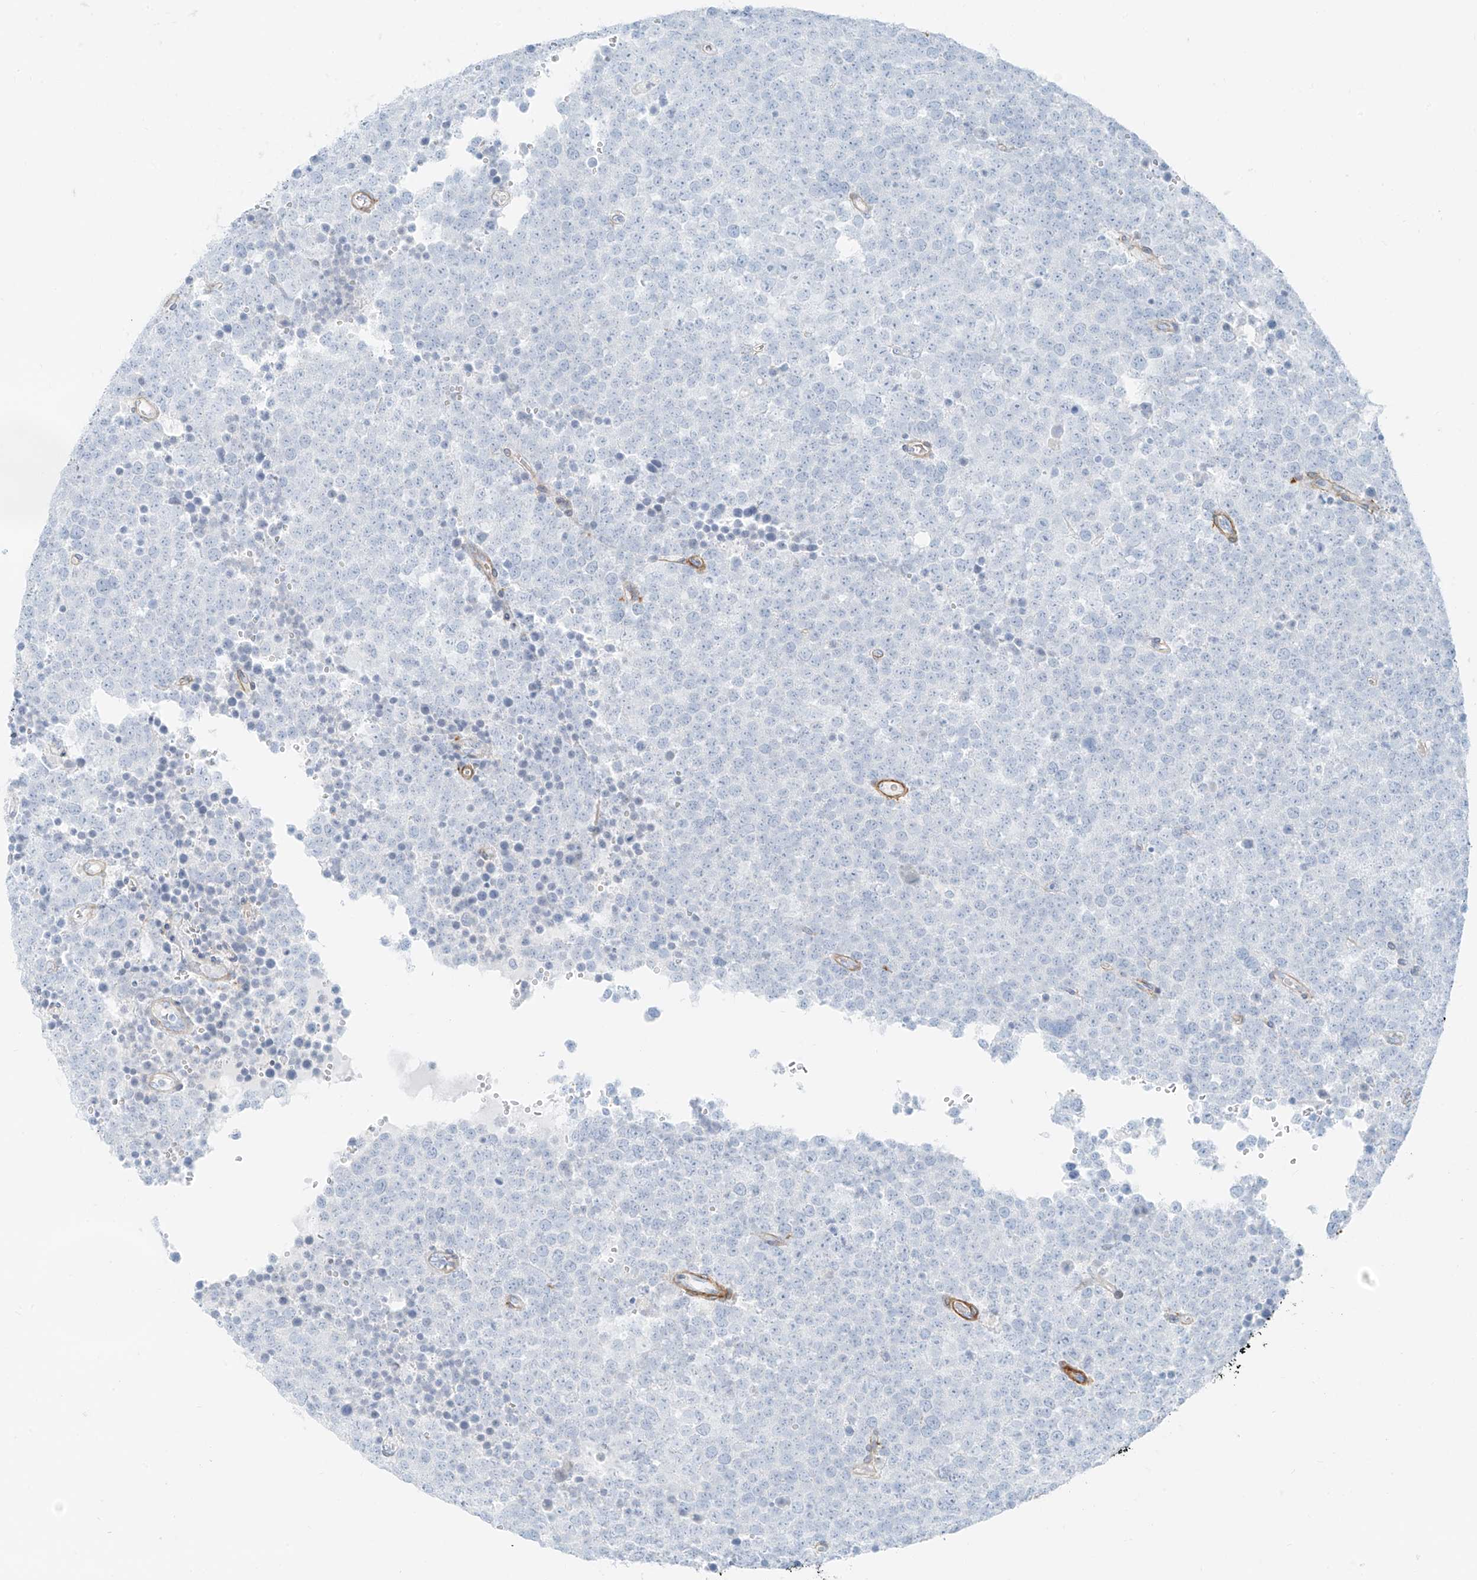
{"staining": {"intensity": "negative", "quantity": "none", "location": "none"}, "tissue": "testis cancer", "cell_type": "Tumor cells", "image_type": "cancer", "snomed": [{"axis": "morphology", "description": "Seminoma, NOS"}, {"axis": "topography", "description": "Testis"}], "caption": "An image of testis seminoma stained for a protein demonstrates no brown staining in tumor cells. (Brightfield microscopy of DAB immunohistochemistry (IHC) at high magnification).", "gene": "SMCP", "patient": {"sex": "male", "age": 71}}